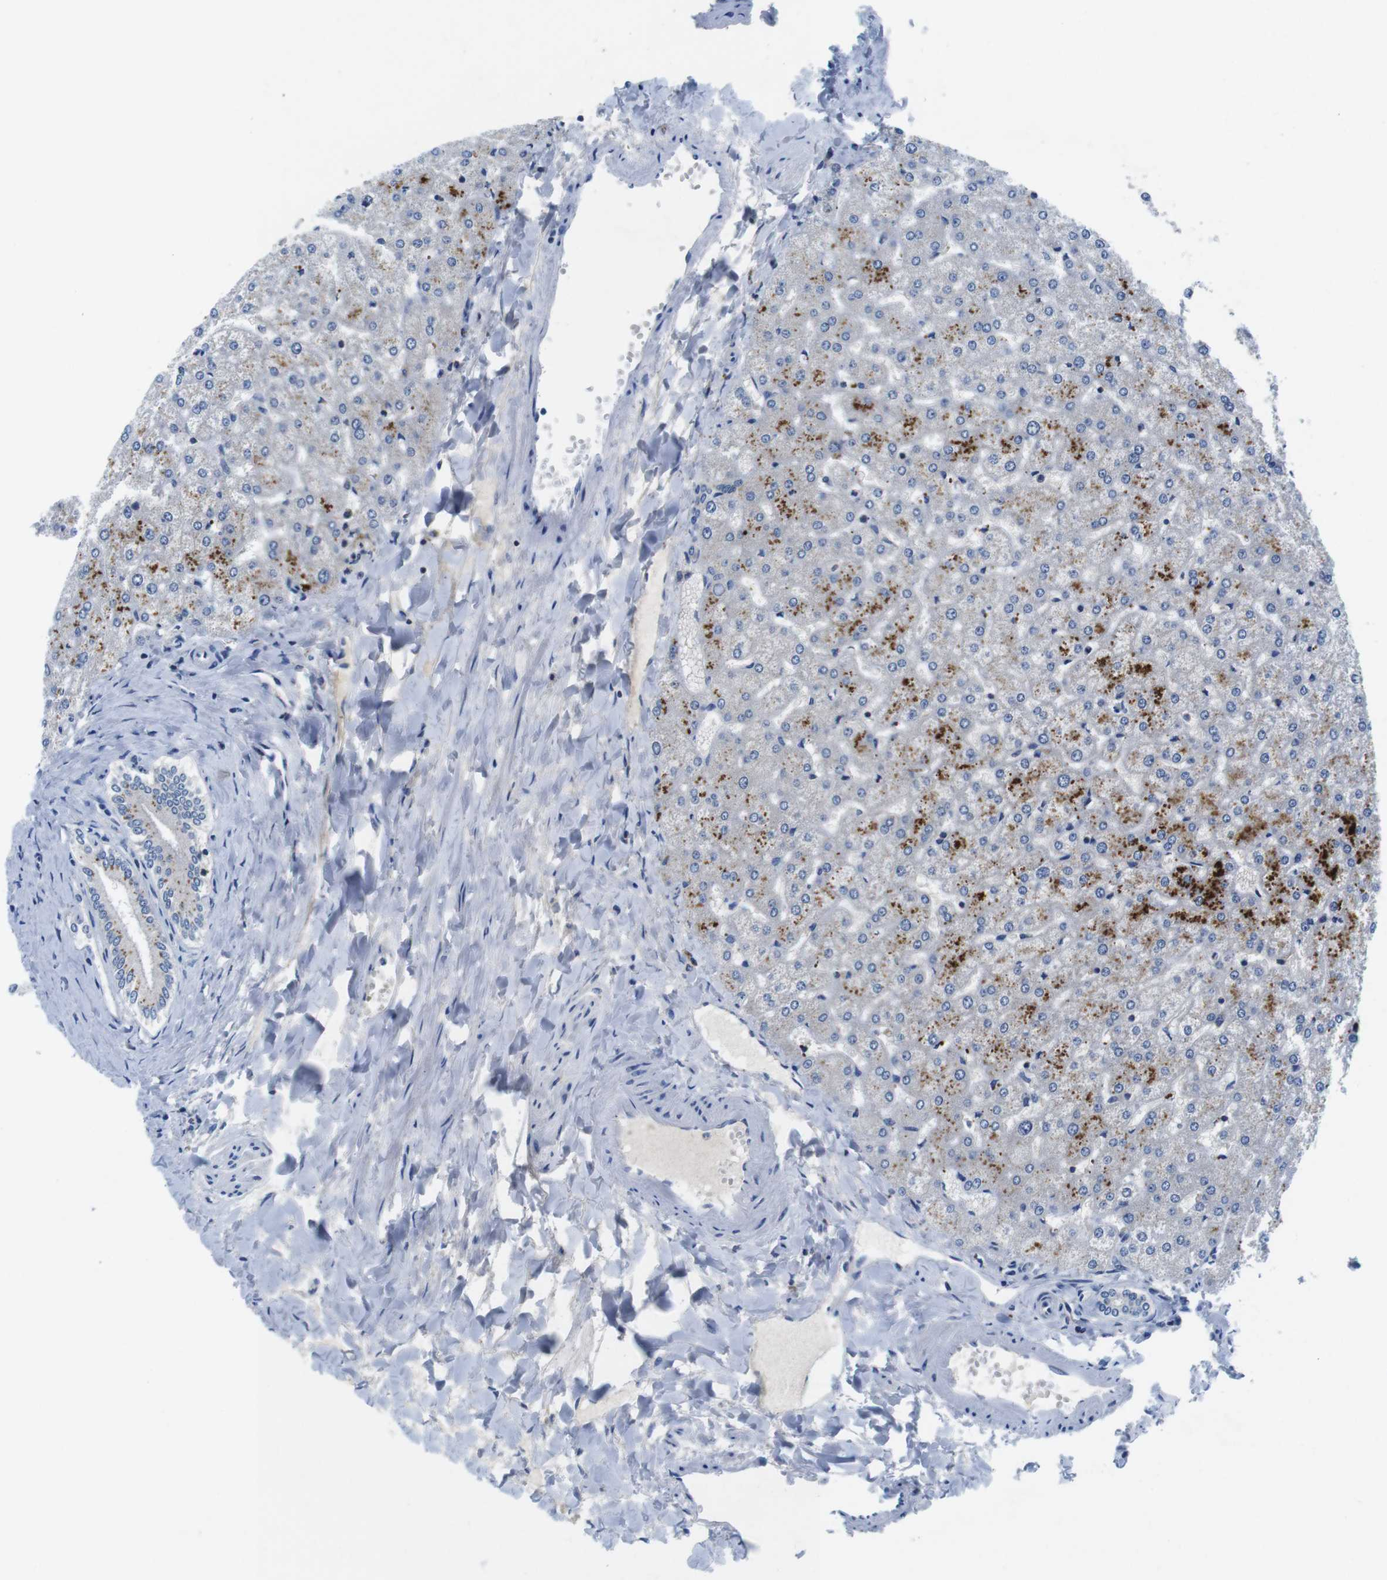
{"staining": {"intensity": "negative", "quantity": "none", "location": "none"}, "tissue": "liver", "cell_type": "Cholangiocytes", "image_type": "normal", "snomed": [{"axis": "morphology", "description": "Normal tissue, NOS"}, {"axis": "topography", "description": "Liver"}], "caption": "Micrograph shows no significant protein expression in cholangiocytes of benign liver. (DAB immunohistochemistry (IHC) with hematoxylin counter stain).", "gene": "PIK3CD", "patient": {"sex": "female", "age": 32}}